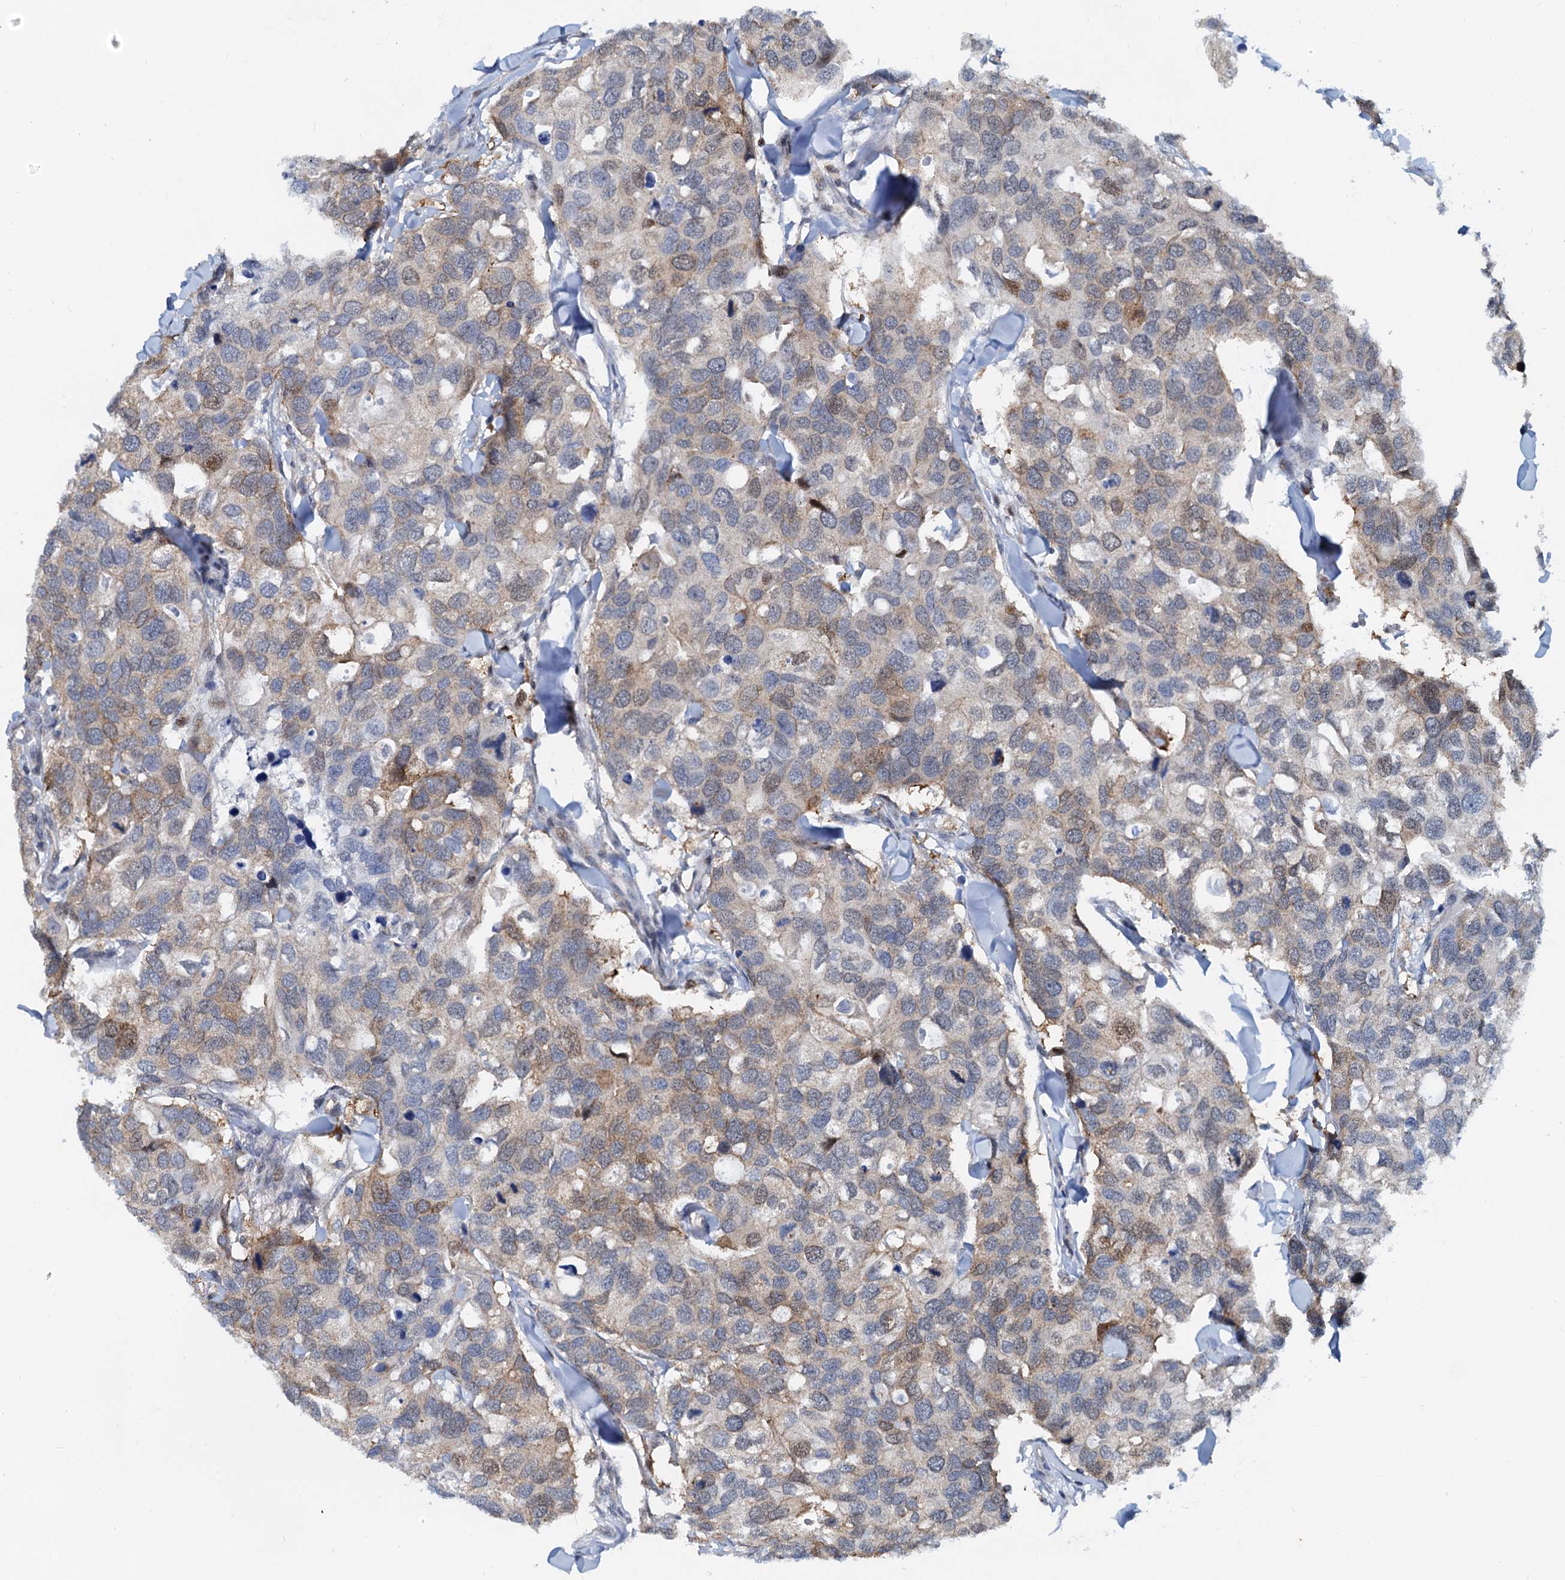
{"staining": {"intensity": "weak", "quantity": "<25%", "location": "cytoplasmic/membranous,nuclear"}, "tissue": "breast cancer", "cell_type": "Tumor cells", "image_type": "cancer", "snomed": [{"axis": "morphology", "description": "Duct carcinoma"}, {"axis": "topography", "description": "Breast"}], "caption": "A histopathology image of human breast invasive ductal carcinoma is negative for staining in tumor cells.", "gene": "PTGES3", "patient": {"sex": "female", "age": 83}}